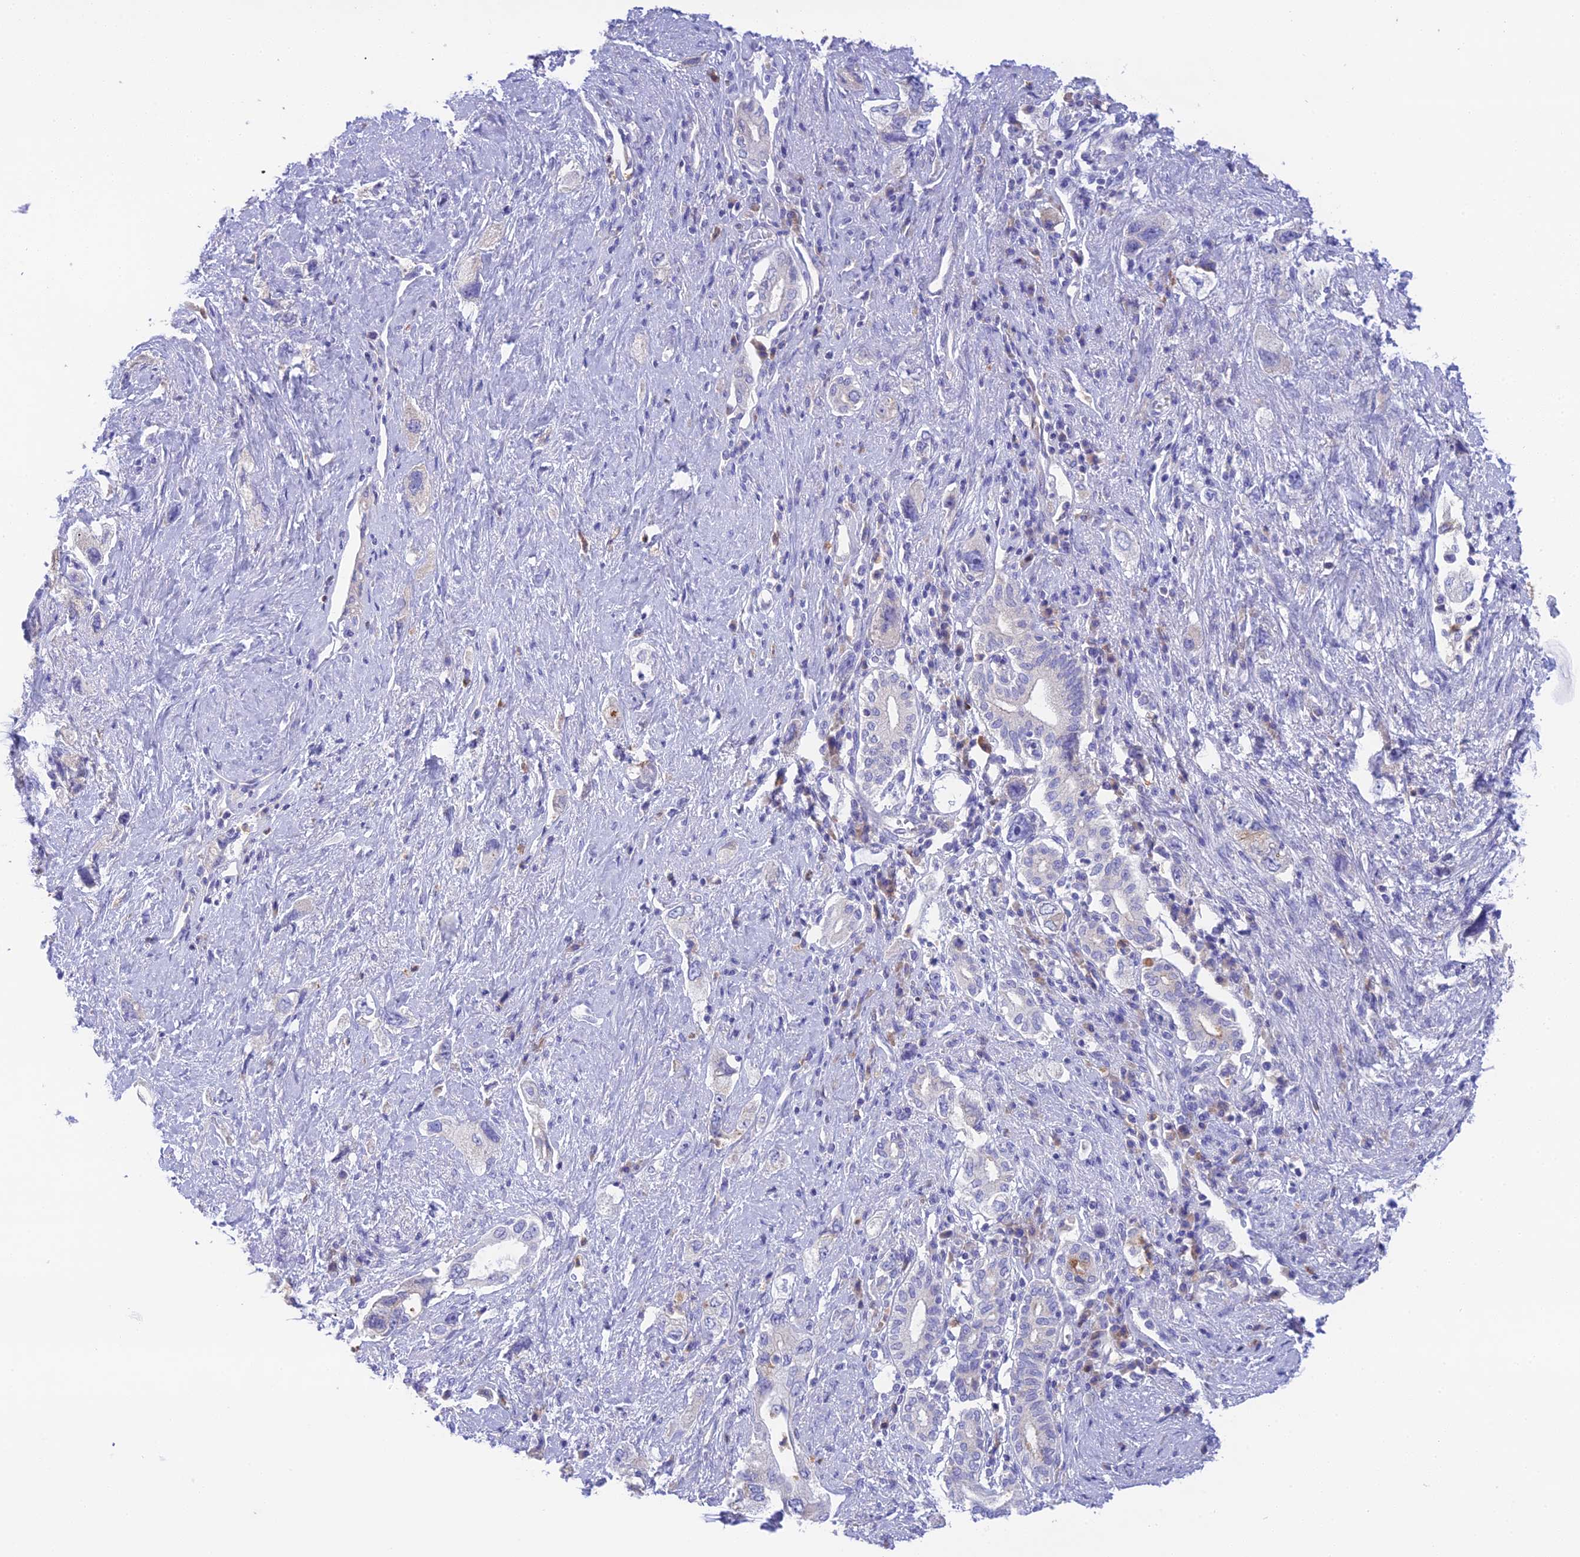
{"staining": {"intensity": "negative", "quantity": "none", "location": "none"}, "tissue": "pancreatic cancer", "cell_type": "Tumor cells", "image_type": "cancer", "snomed": [{"axis": "morphology", "description": "Adenocarcinoma, NOS"}, {"axis": "topography", "description": "Pancreas"}], "caption": "The photomicrograph displays no staining of tumor cells in adenocarcinoma (pancreatic).", "gene": "KIAA0408", "patient": {"sex": "female", "age": 73}}